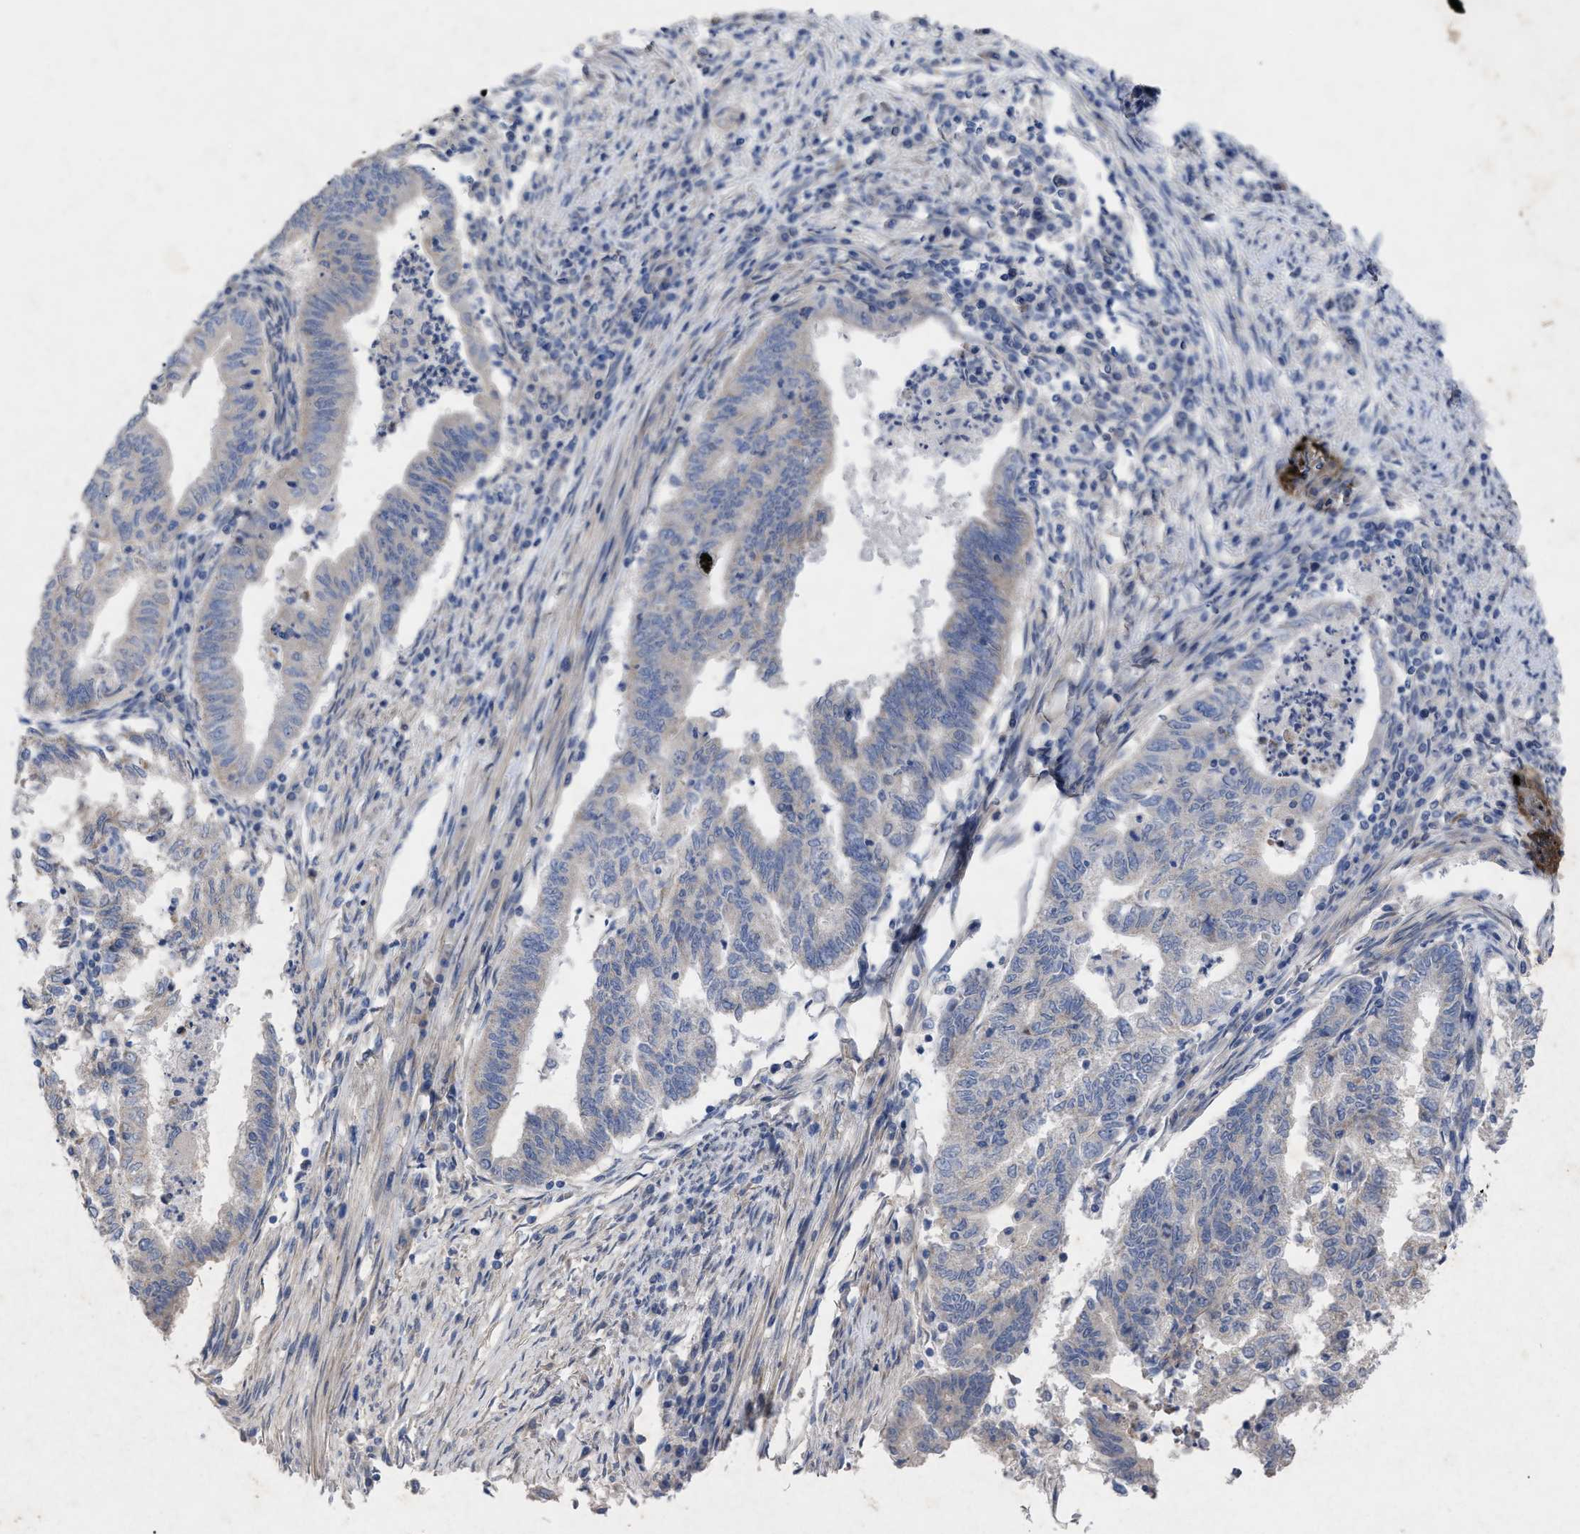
{"staining": {"intensity": "negative", "quantity": "none", "location": "none"}, "tissue": "endometrial cancer", "cell_type": "Tumor cells", "image_type": "cancer", "snomed": [{"axis": "morphology", "description": "Polyp, NOS"}, {"axis": "morphology", "description": "Adenocarcinoma, NOS"}, {"axis": "morphology", "description": "Adenoma, NOS"}, {"axis": "topography", "description": "Endometrium"}], "caption": "A photomicrograph of endometrial cancer stained for a protein reveals no brown staining in tumor cells.", "gene": "VIP", "patient": {"sex": "female", "age": 79}}